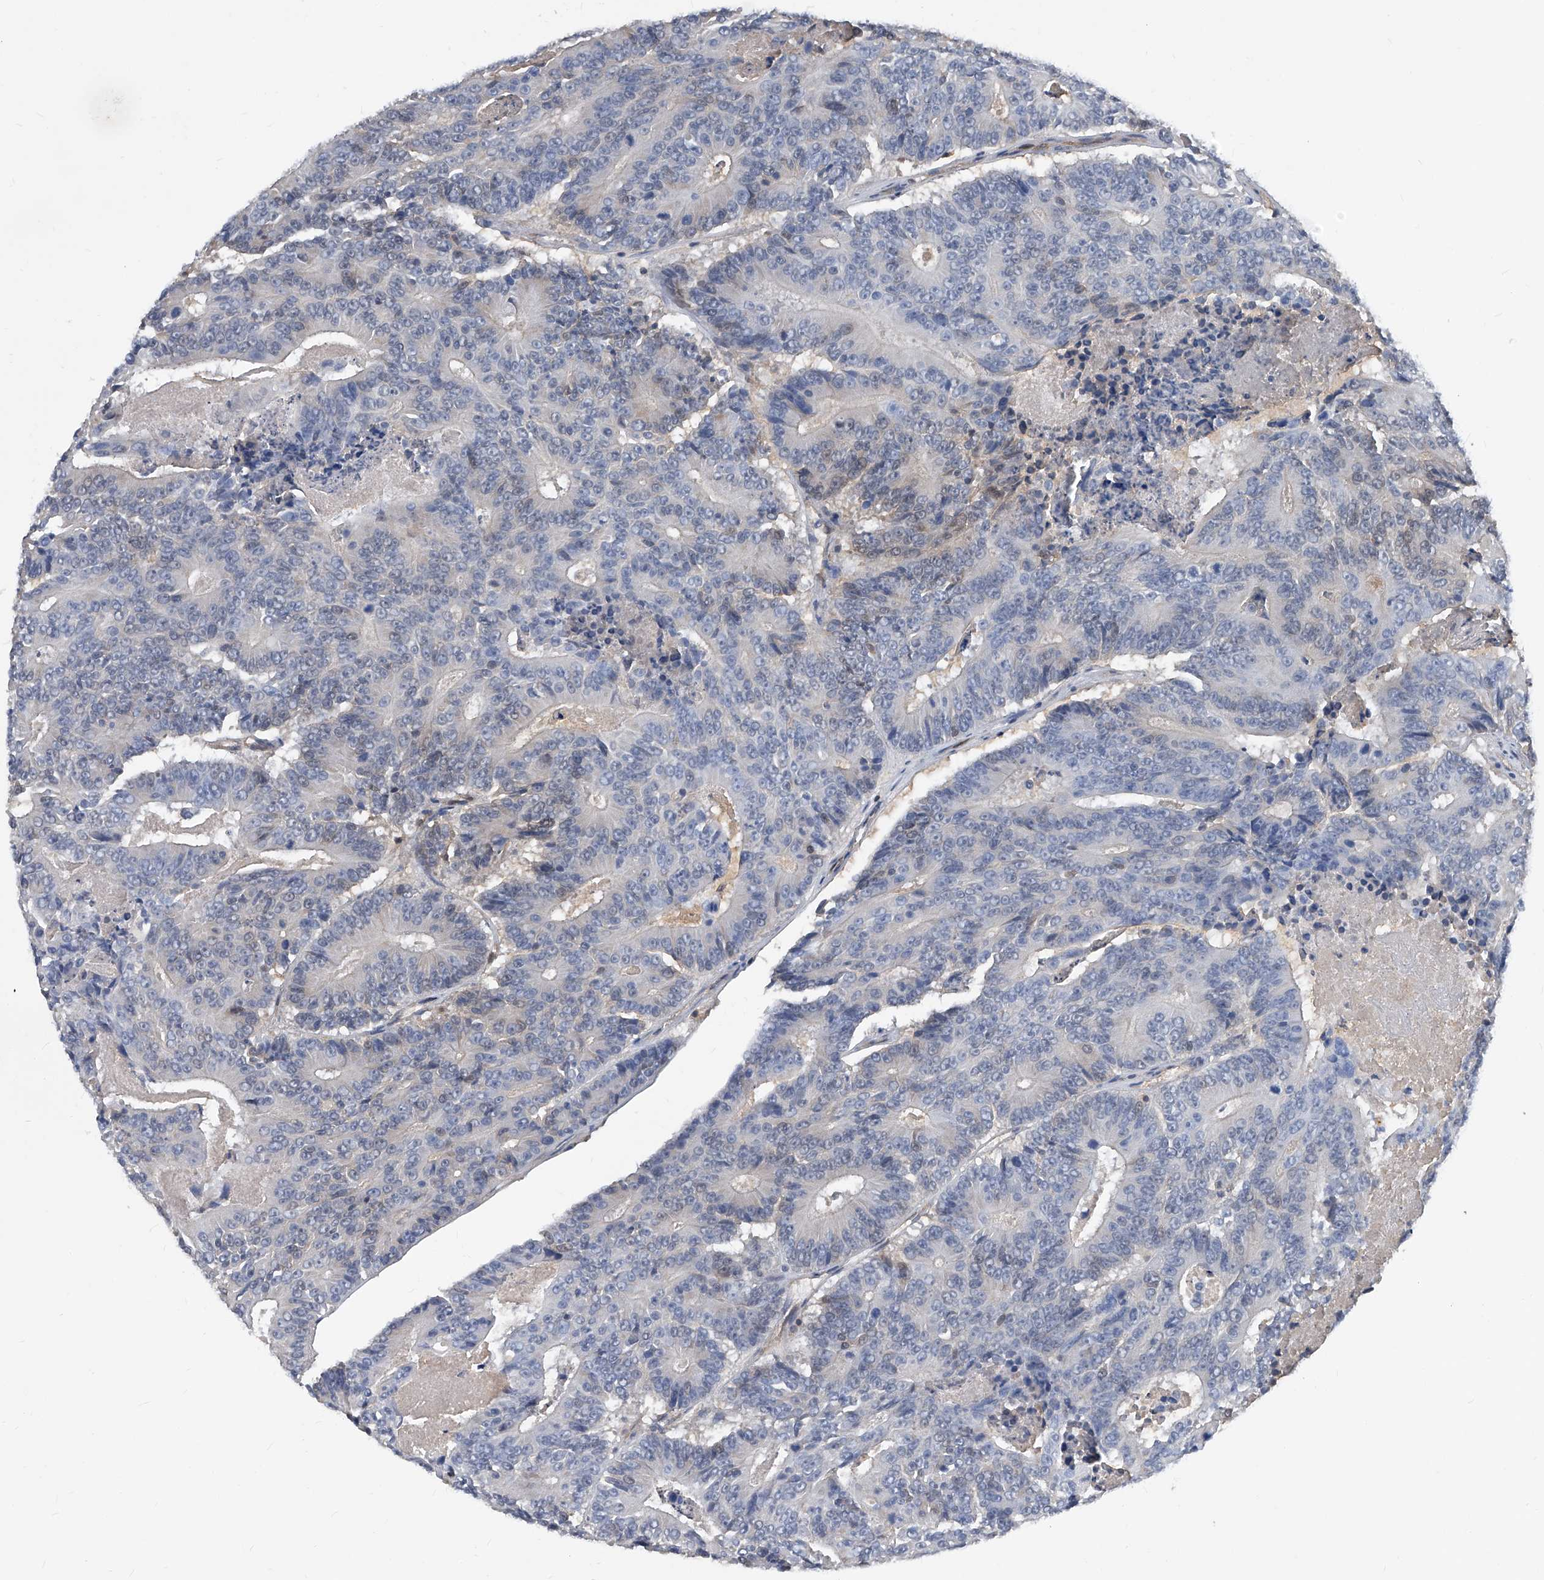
{"staining": {"intensity": "negative", "quantity": "none", "location": "none"}, "tissue": "colorectal cancer", "cell_type": "Tumor cells", "image_type": "cancer", "snomed": [{"axis": "morphology", "description": "Adenocarcinoma, NOS"}, {"axis": "topography", "description": "Colon"}], "caption": "IHC of human colorectal cancer exhibits no expression in tumor cells.", "gene": "MAP2K6", "patient": {"sex": "male", "age": 83}}